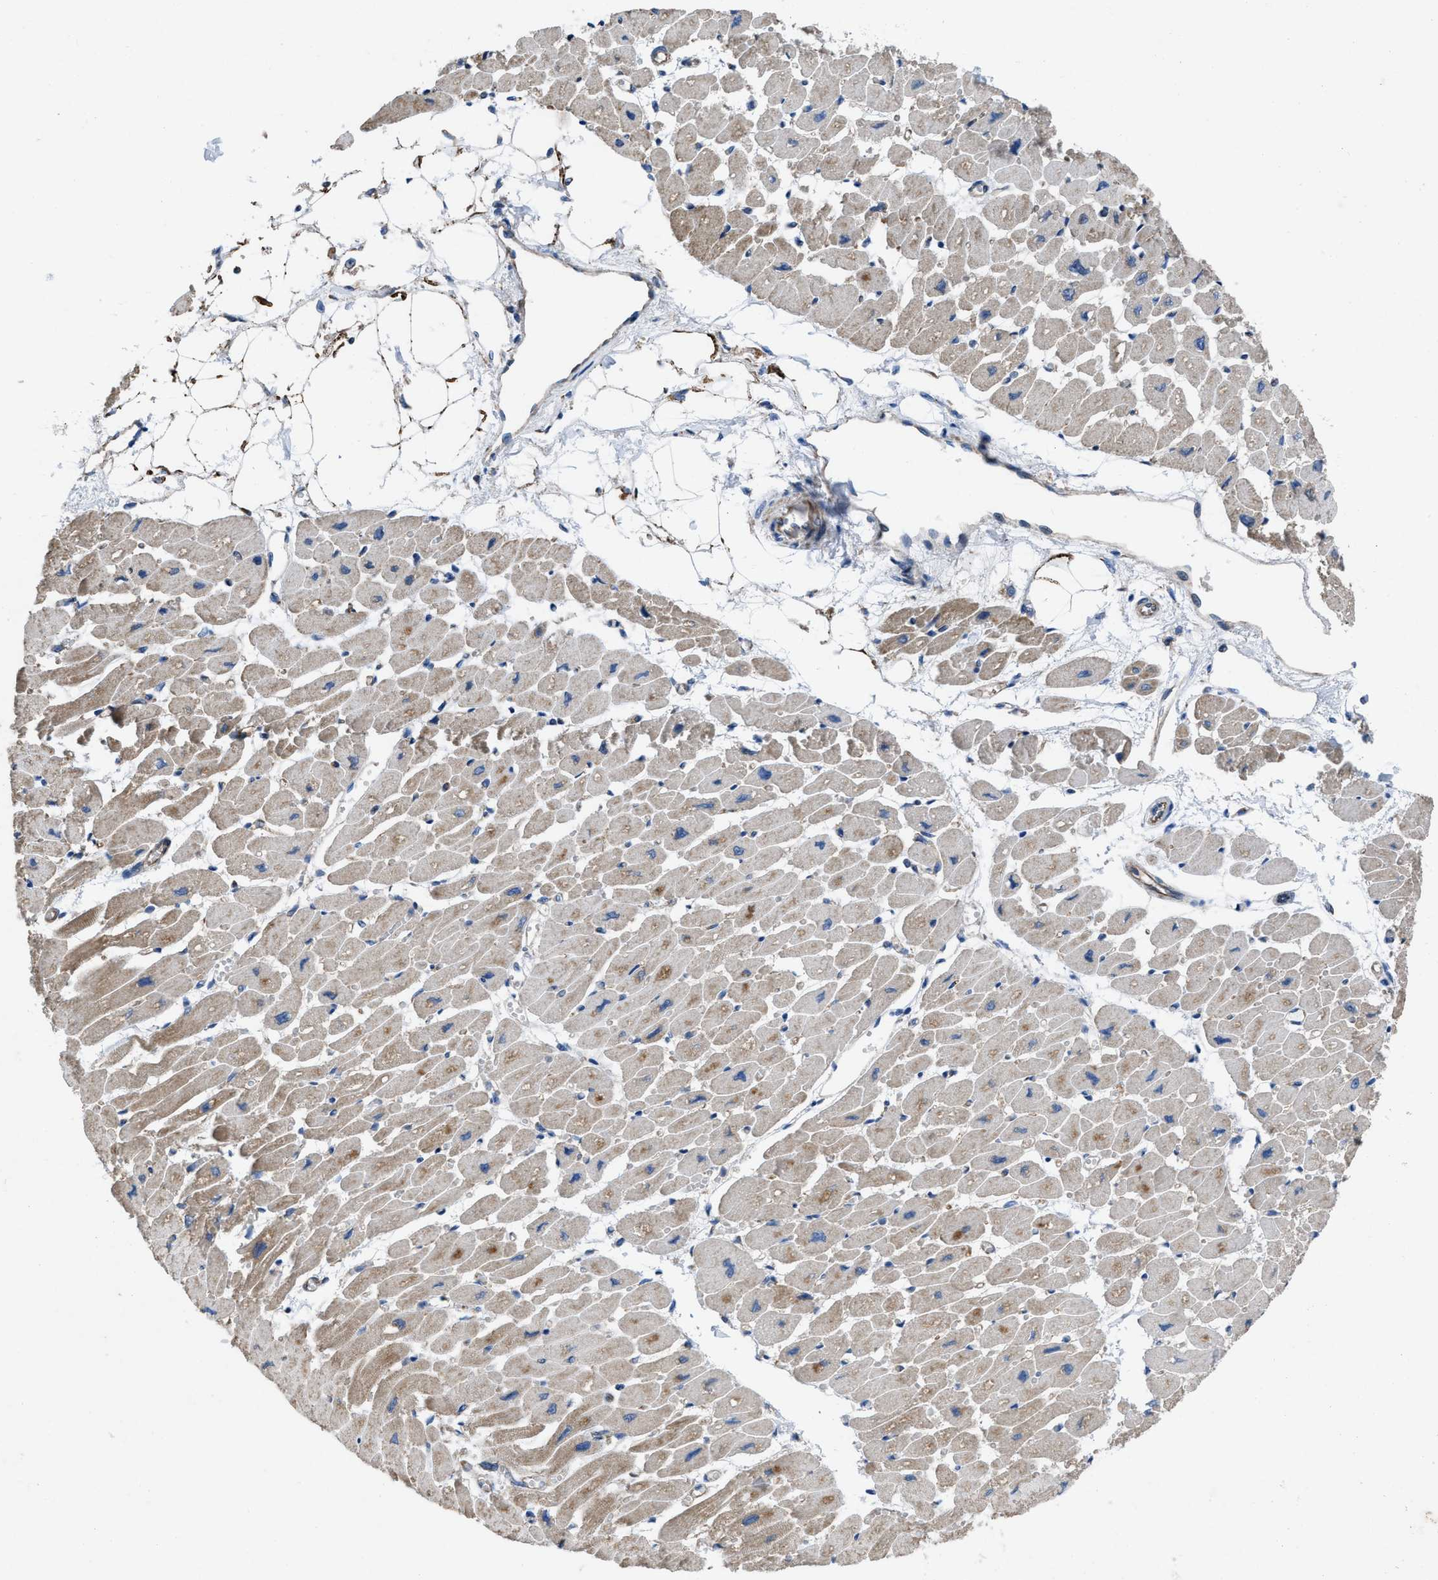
{"staining": {"intensity": "weak", "quantity": ">75%", "location": "cytoplasmic/membranous"}, "tissue": "heart muscle", "cell_type": "Cardiomyocytes", "image_type": "normal", "snomed": [{"axis": "morphology", "description": "Normal tissue, NOS"}, {"axis": "topography", "description": "Heart"}], "caption": "Weak cytoplasmic/membranous staining is appreciated in approximately >75% of cardiomyocytes in unremarkable heart muscle.", "gene": "DOLPP1", "patient": {"sex": "female", "age": 54}}